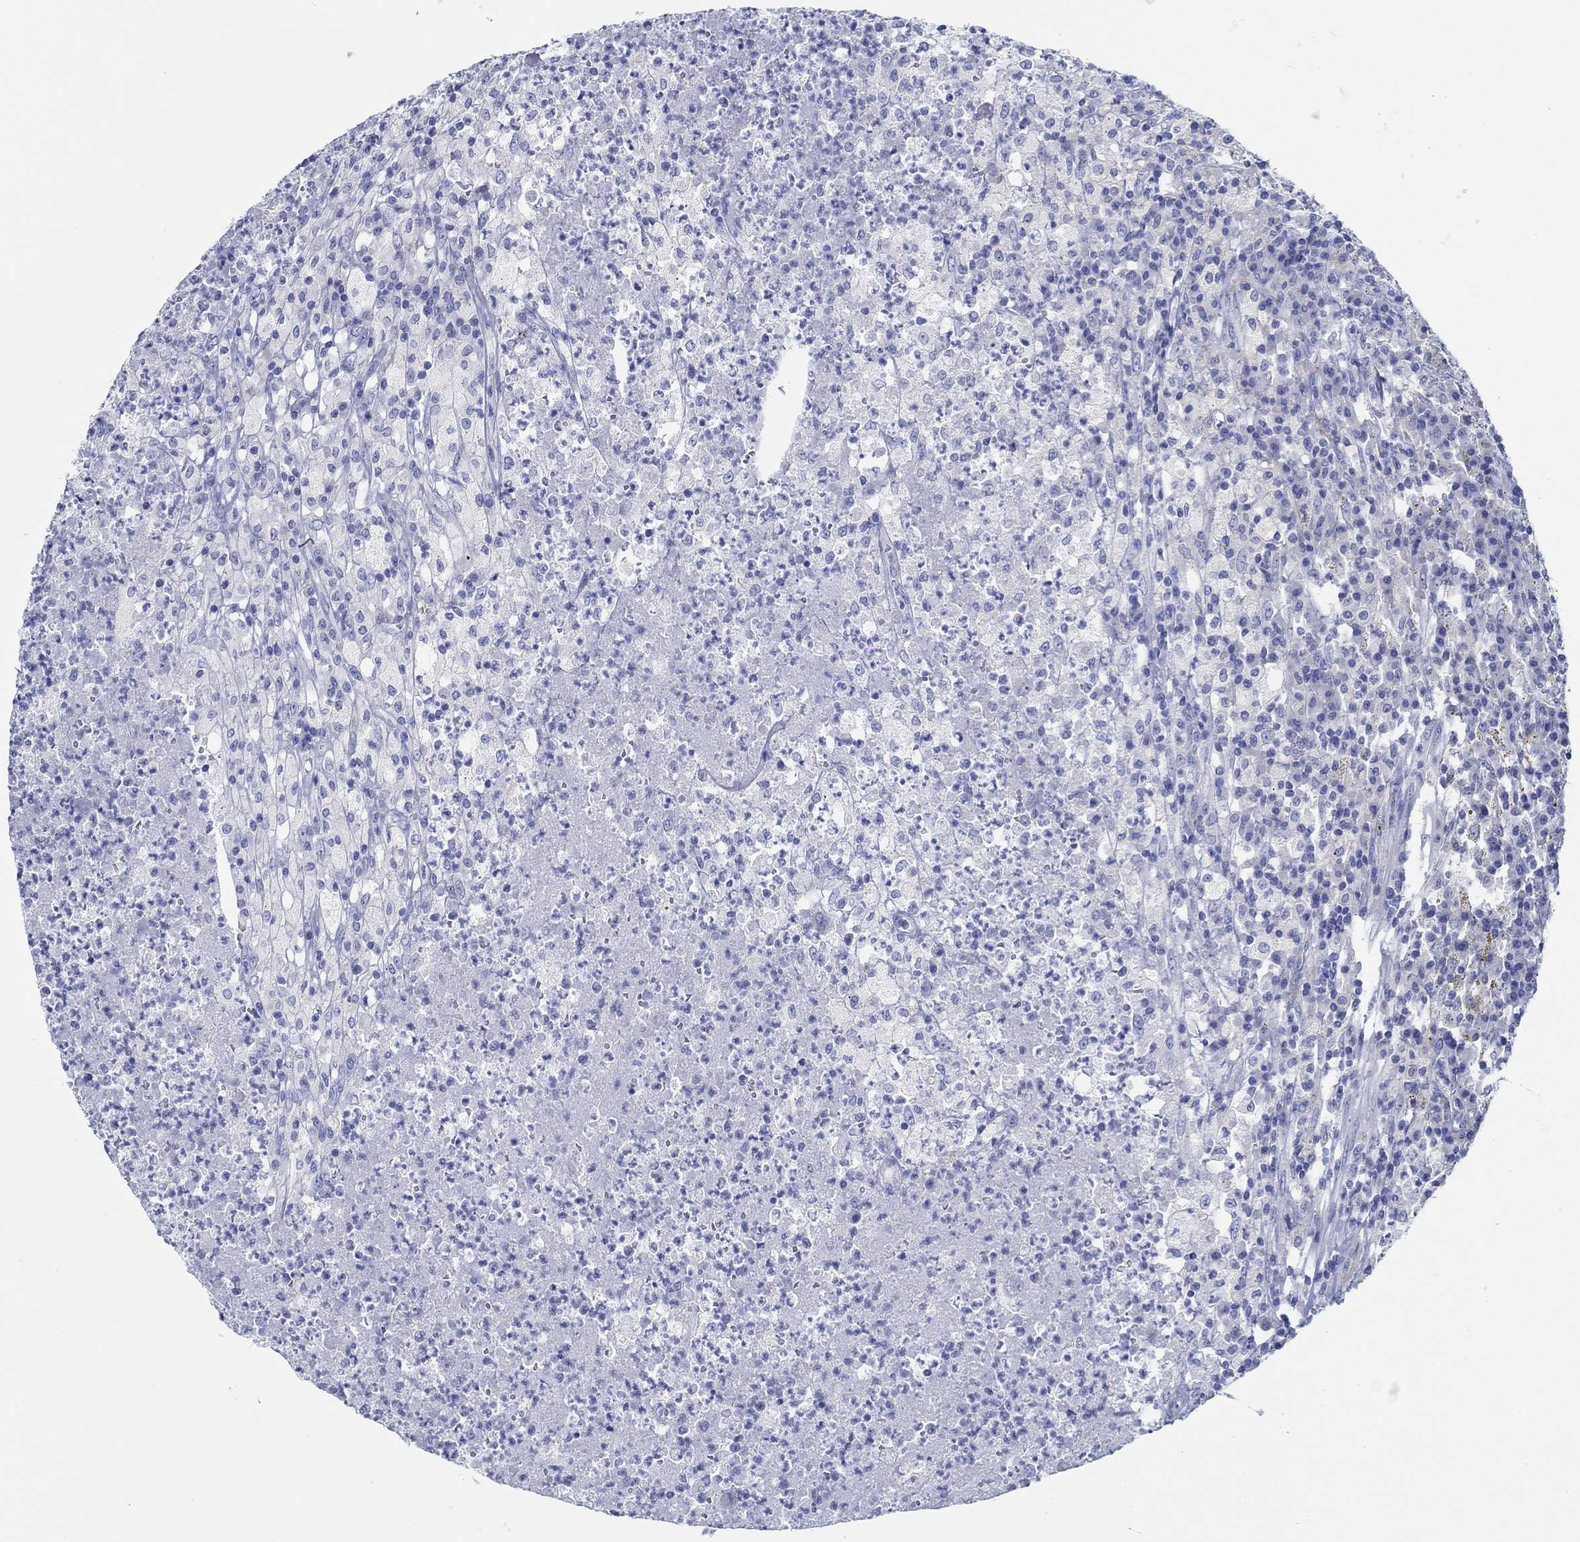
{"staining": {"intensity": "negative", "quantity": "none", "location": "none"}, "tissue": "testis cancer", "cell_type": "Tumor cells", "image_type": "cancer", "snomed": [{"axis": "morphology", "description": "Necrosis, NOS"}, {"axis": "morphology", "description": "Carcinoma, Embryonal, NOS"}, {"axis": "topography", "description": "Testis"}], "caption": "Immunohistochemical staining of human testis cancer demonstrates no significant staining in tumor cells. Nuclei are stained in blue.", "gene": "IGFBP6", "patient": {"sex": "male", "age": 19}}